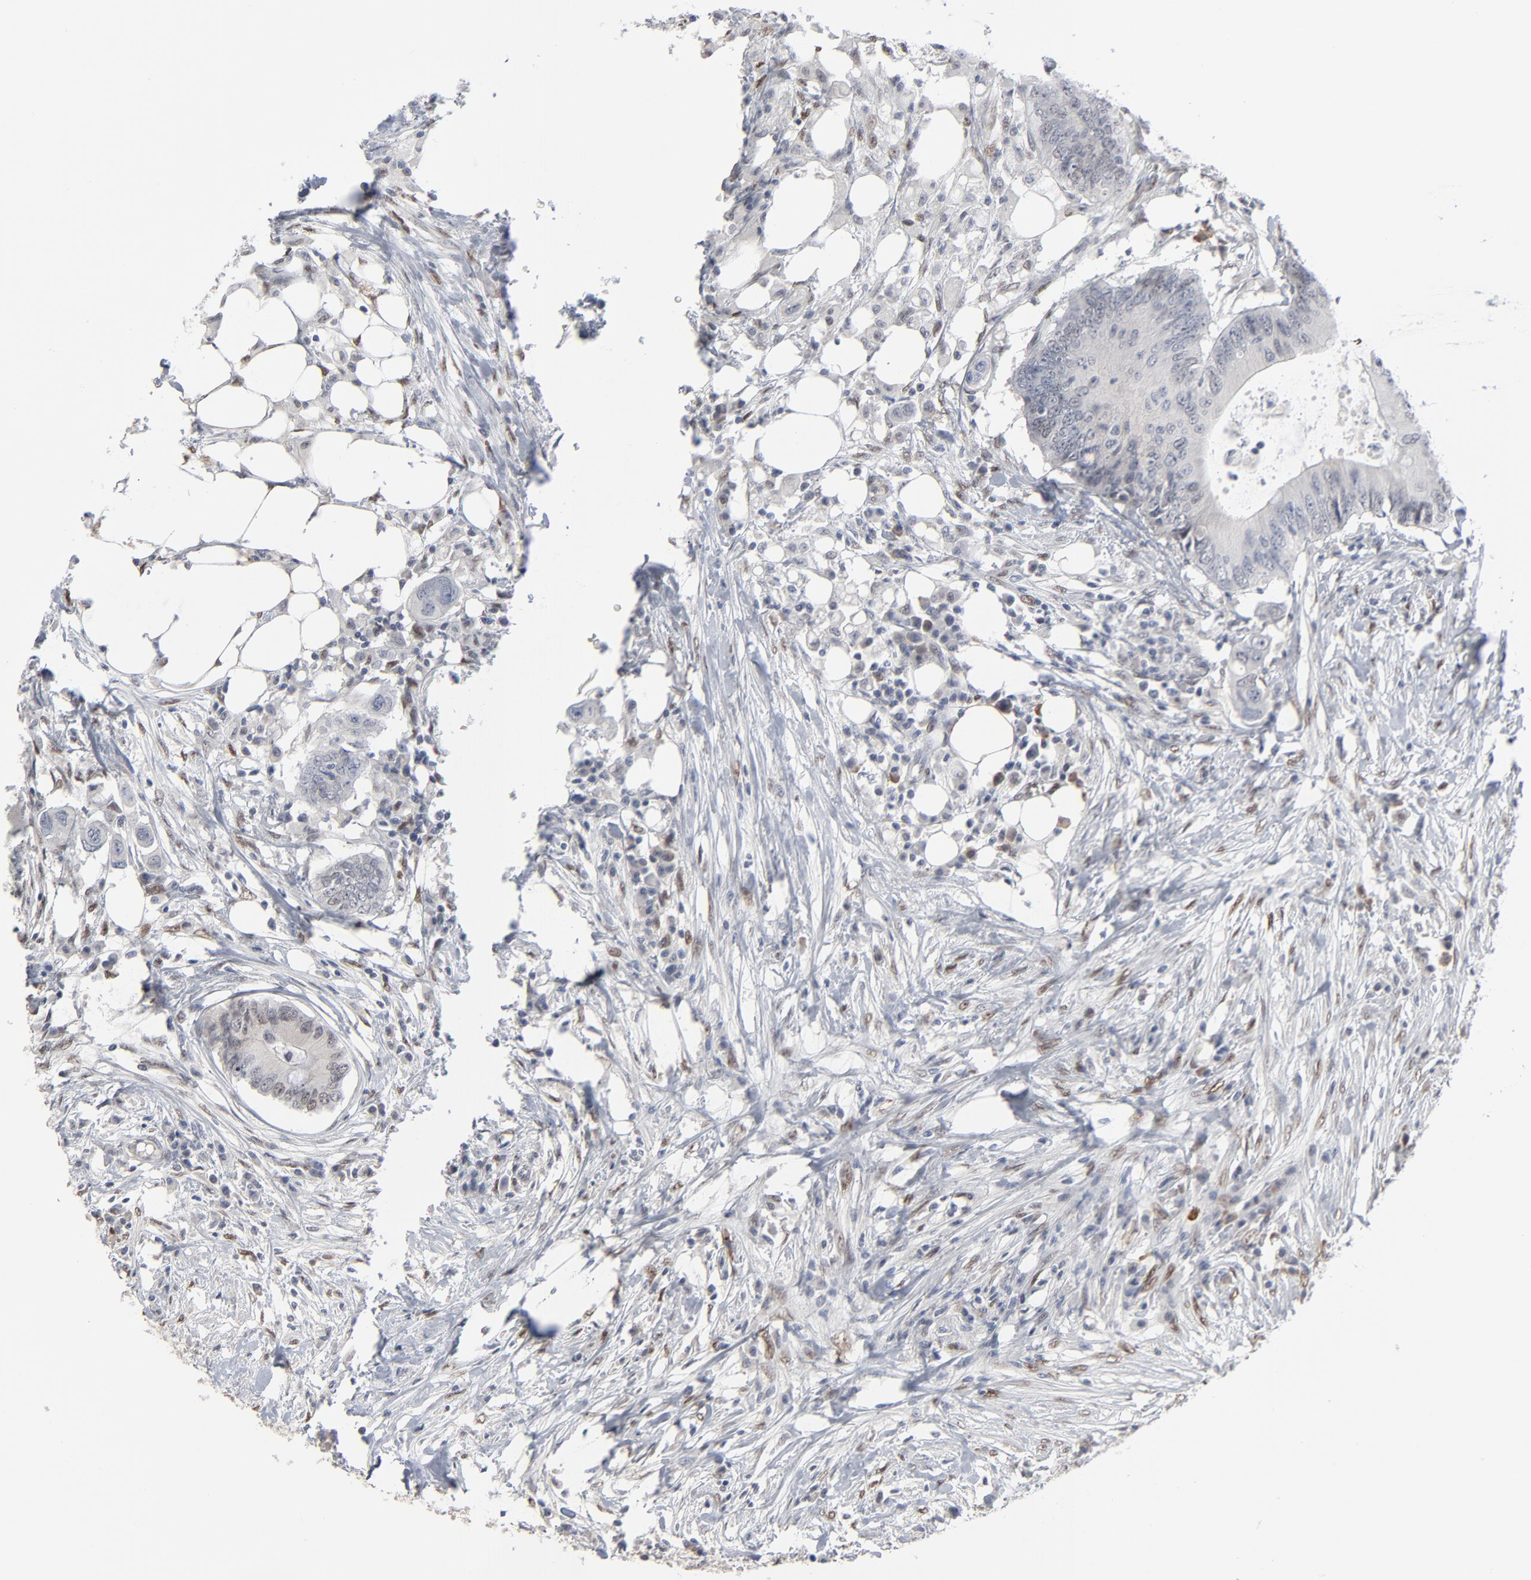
{"staining": {"intensity": "negative", "quantity": "none", "location": "none"}, "tissue": "colorectal cancer", "cell_type": "Tumor cells", "image_type": "cancer", "snomed": [{"axis": "morphology", "description": "Adenocarcinoma, NOS"}, {"axis": "topography", "description": "Colon"}], "caption": "The histopathology image shows no significant staining in tumor cells of adenocarcinoma (colorectal).", "gene": "ATF7", "patient": {"sex": "male", "age": 71}}